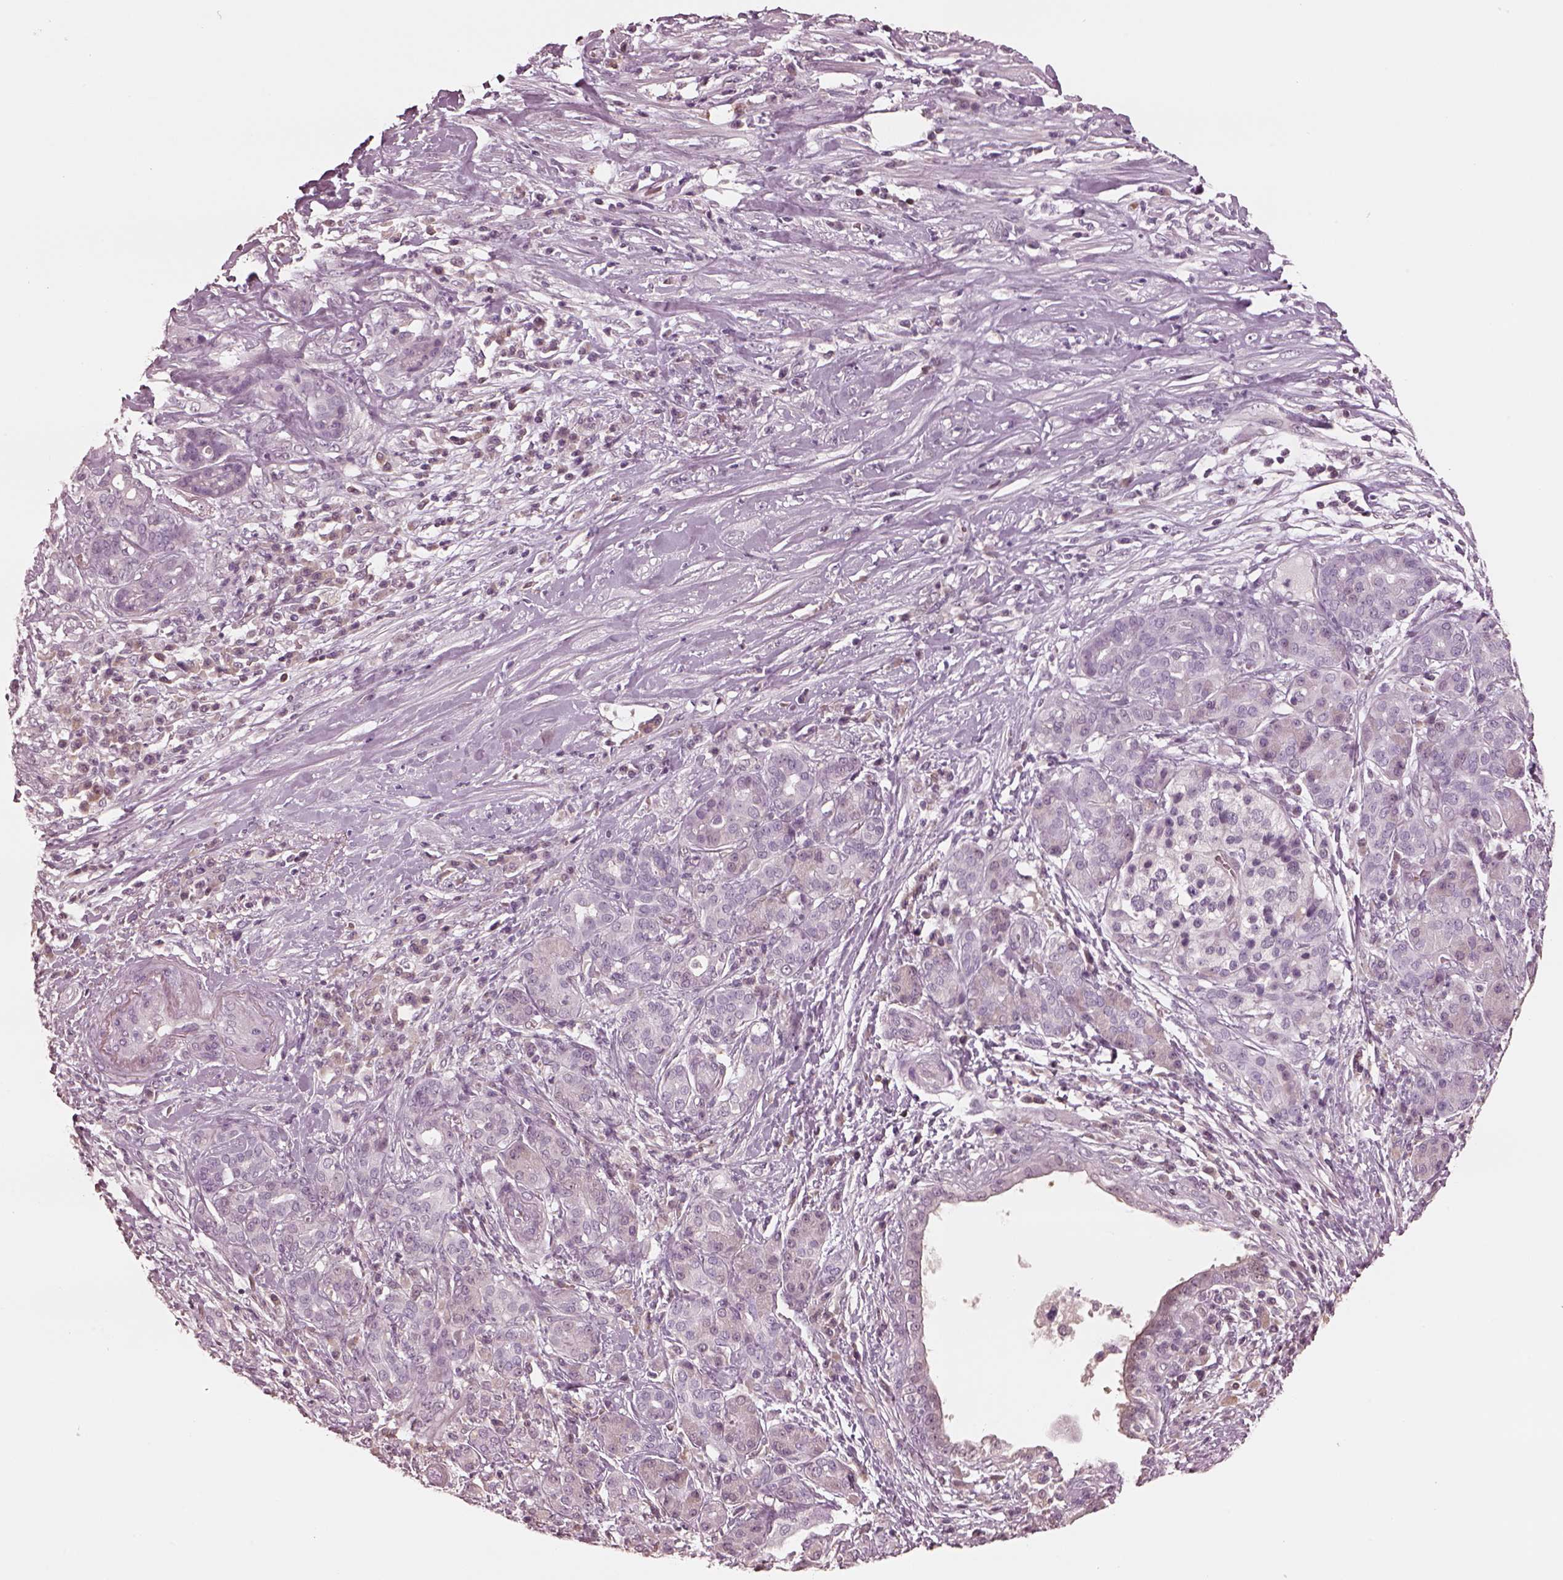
{"staining": {"intensity": "negative", "quantity": "none", "location": "none"}, "tissue": "pancreatic cancer", "cell_type": "Tumor cells", "image_type": "cancer", "snomed": [{"axis": "morphology", "description": "Normal tissue, NOS"}, {"axis": "morphology", "description": "Inflammation, NOS"}, {"axis": "morphology", "description": "Adenocarcinoma, NOS"}, {"axis": "topography", "description": "Pancreas"}], "caption": "The immunohistochemistry micrograph has no significant expression in tumor cells of pancreatic adenocarcinoma tissue. (Brightfield microscopy of DAB immunohistochemistry at high magnification).", "gene": "EGR4", "patient": {"sex": "male", "age": 57}}